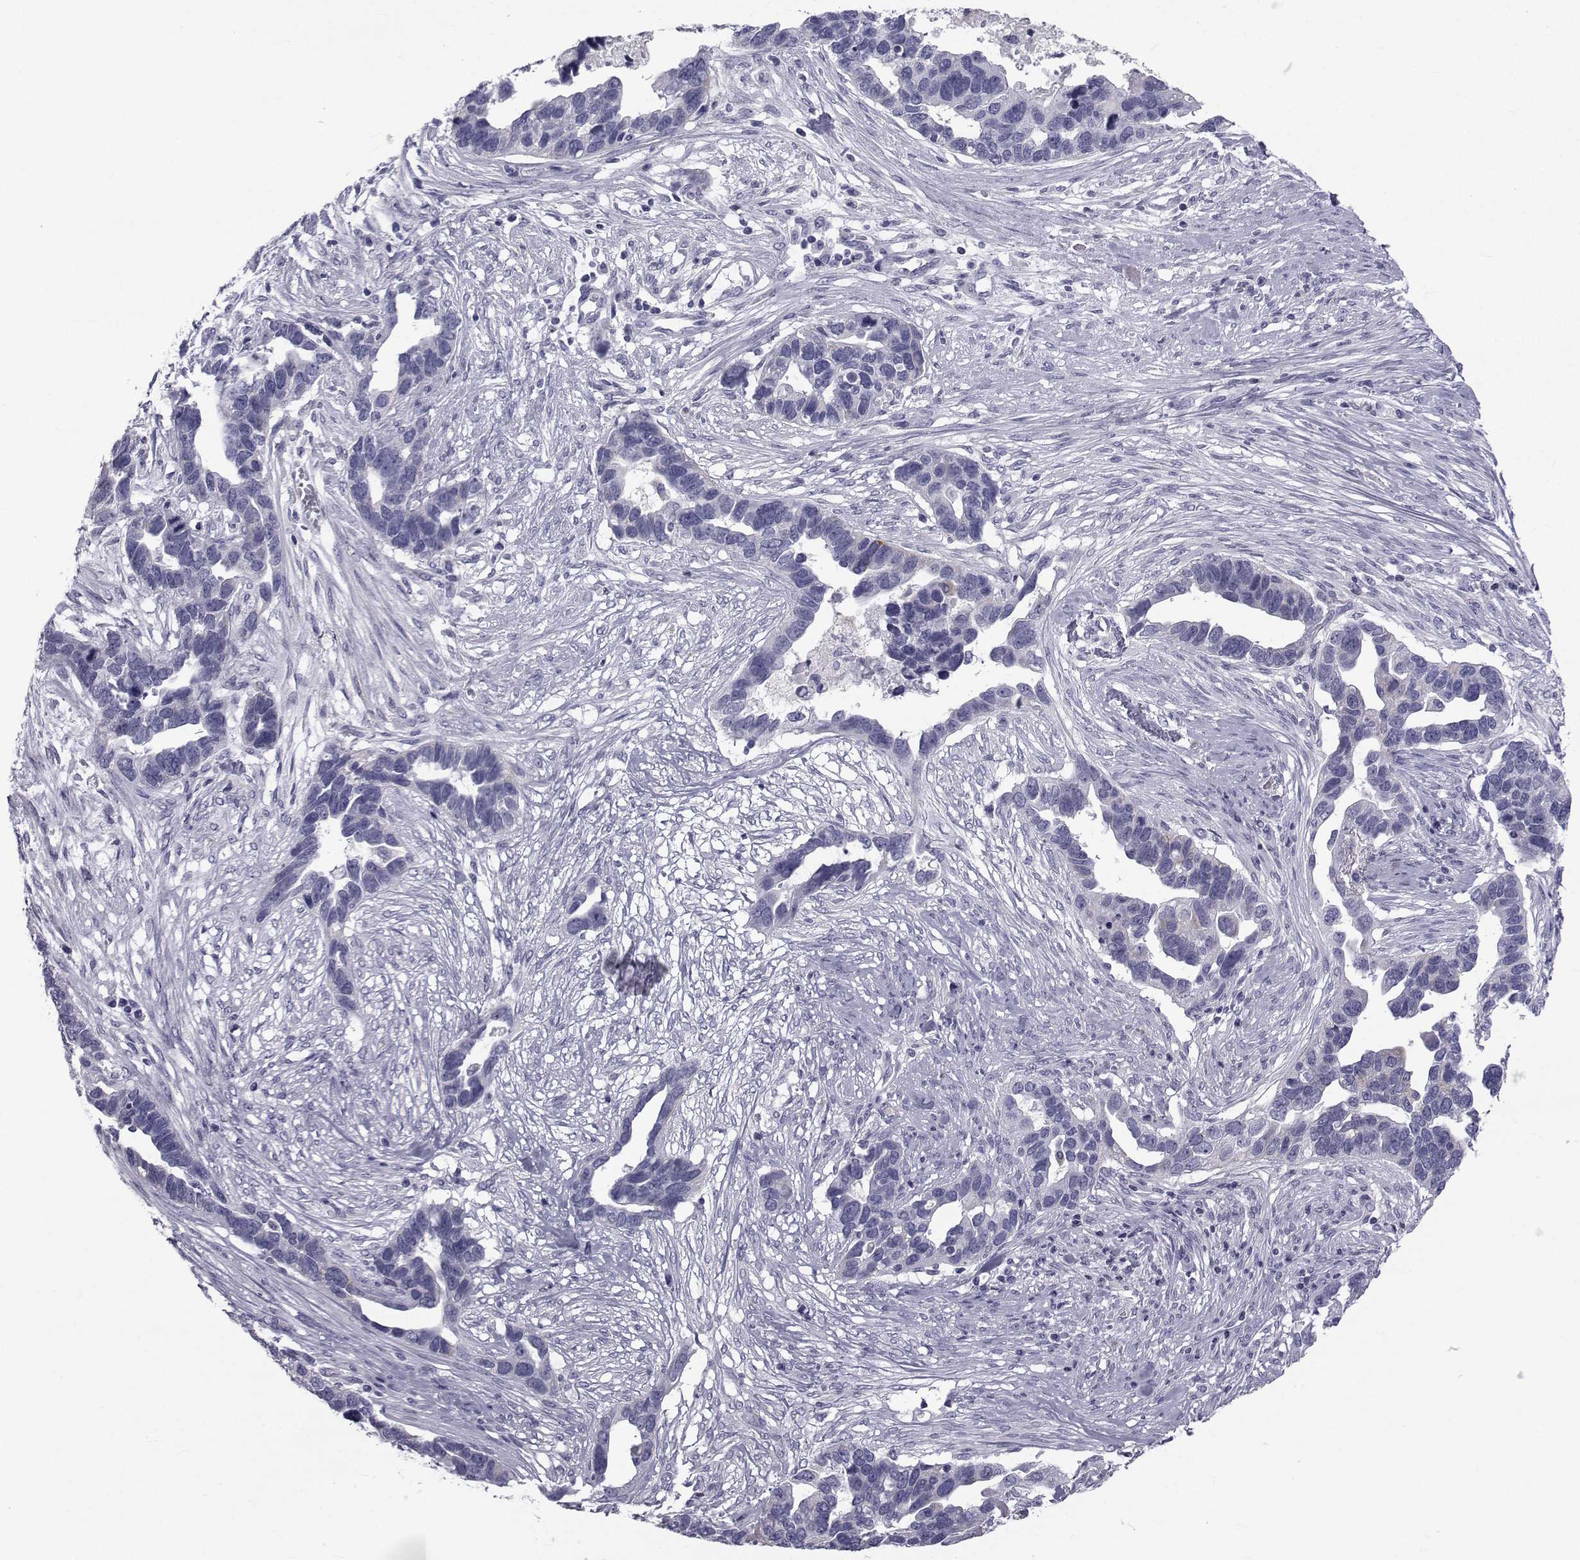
{"staining": {"intensity": "negative", "quantity": "none", "location": "none"}, "tissue": "ovarian cancer", "cell_type": "Tumor cells", "image_type": "cancer", "snomed": [{"axis": "morphology", "description": "Cystadenocarcinoma, serous, NOS"}, {"axis": "topography", "description": "Ovary"}], "caption": "Photomicrograph shows no significant protein positivity in tumor cells of ovarian serous cystadenocarcinoma.", "gene": "FDXR", "patient": {"sex": "female", "age": 54}}